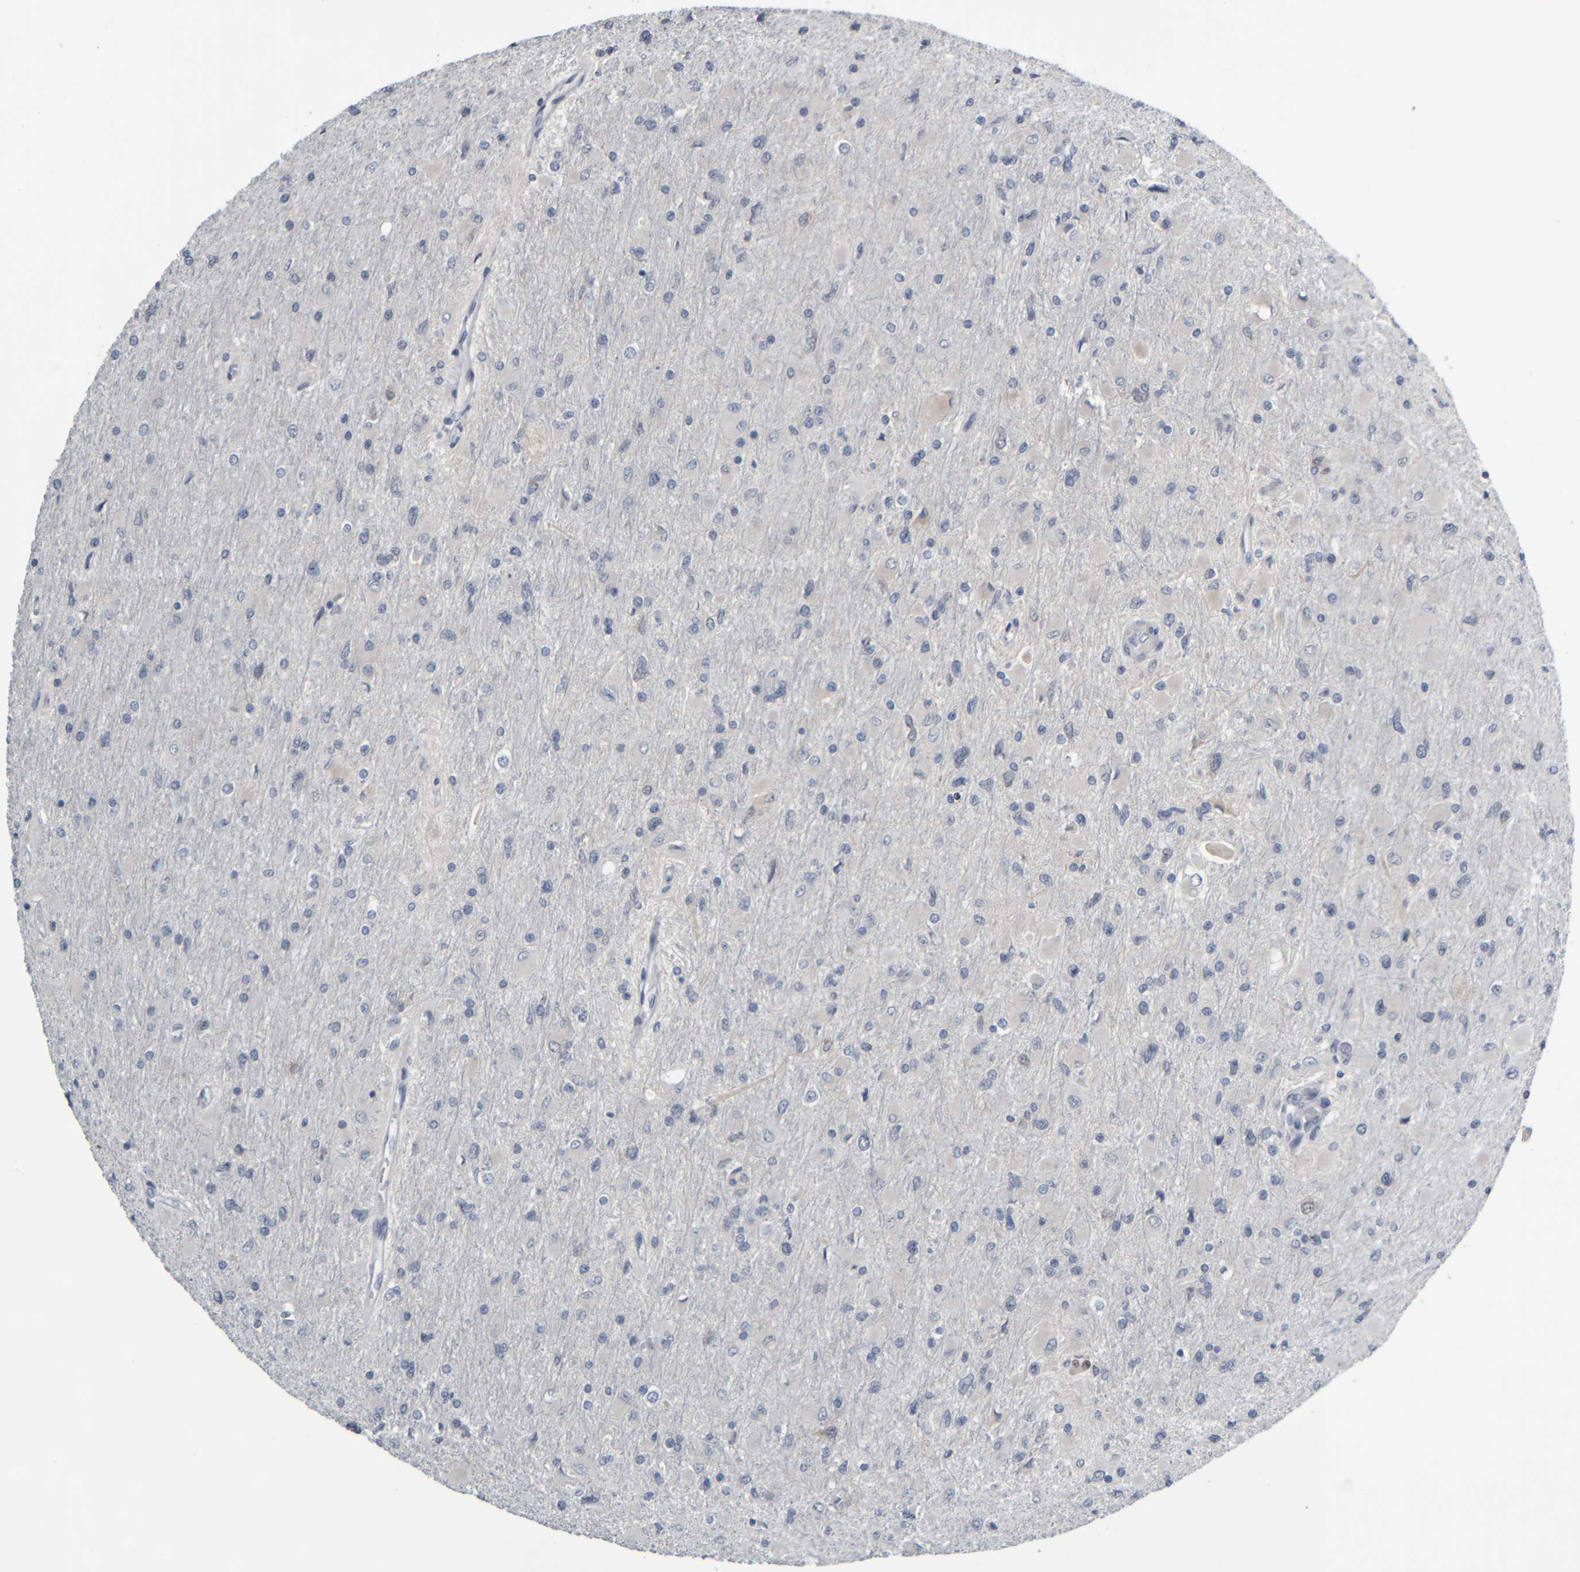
{"staining": {"intensity": "negative", "quantity": "none", "location": "none"}, "tissue": "glioma", "cell_type": "Tumor cells", "image_type": "cancer", "snomed": [{"axis": "morphology", "description": "Glioma, malignant, High grade"}, {"axis": "topography", "description": "Cerebral cortex"}], "caption": "IHC of malignant glioma (high-grade) demonstrates no expression in tumor cells.", "gene": "COL14A1", "patient": {"sex": "female", "age": 36}}